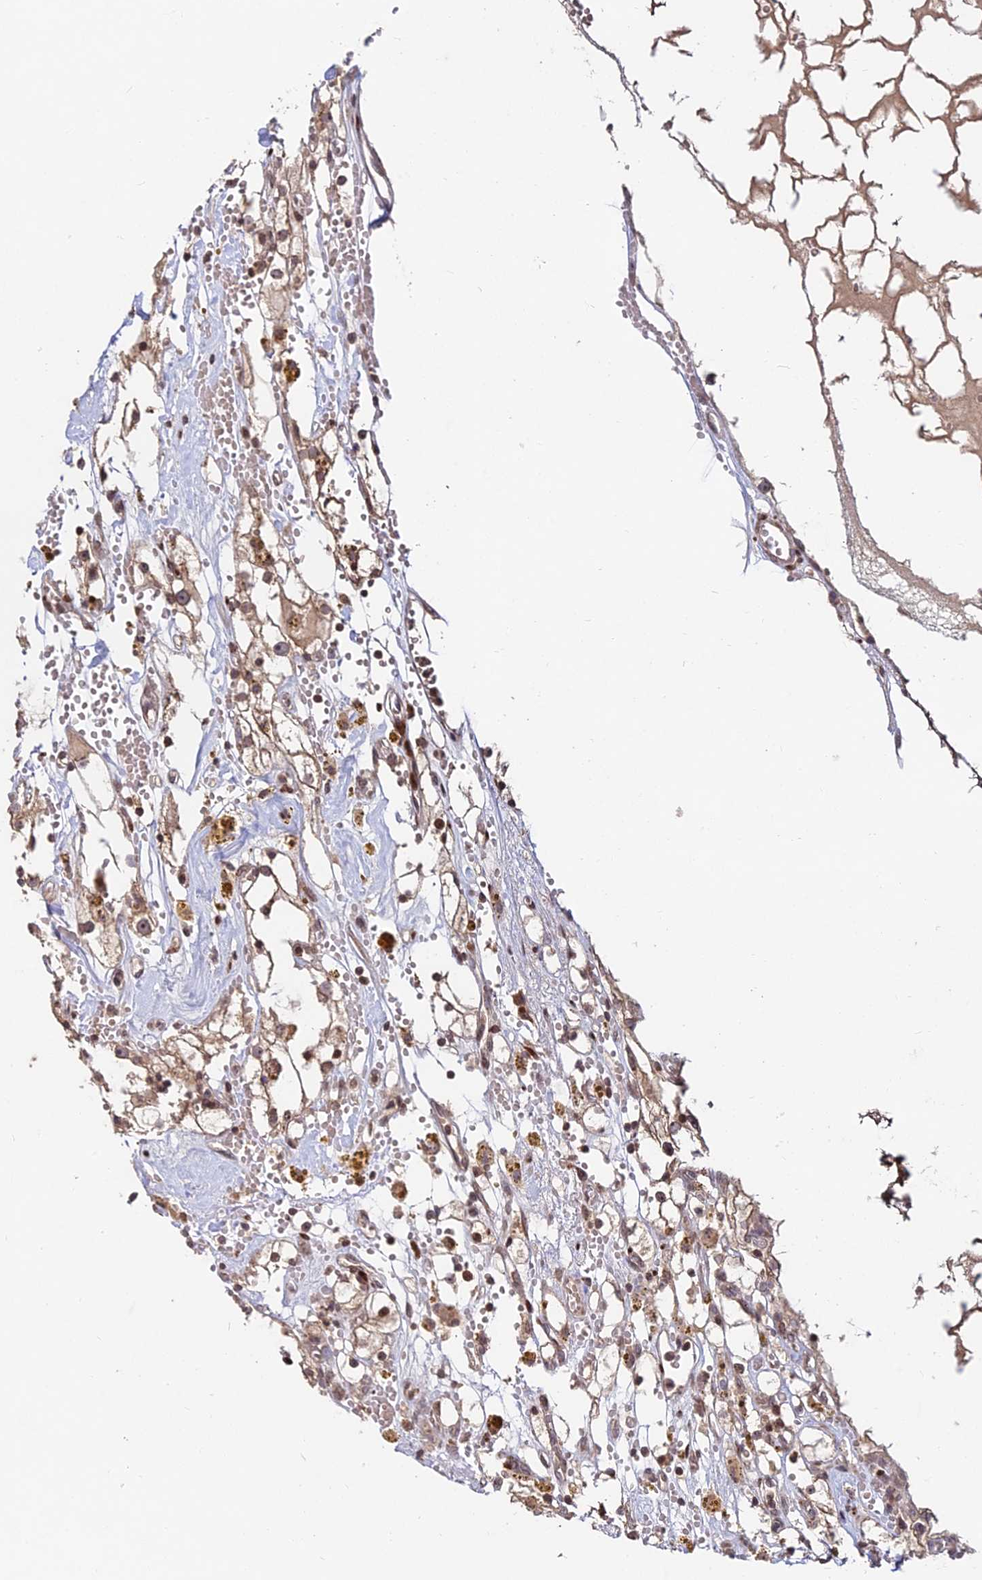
{"staining": {"intensity": "moderate", "quantity": ">75%", "location": "cytoplasmic/membranous,nuclear"}, "tissue": "renal cancer", "cell_type": "Tumor cells", "image_type": "cancer", "snomed": [{"axis": "morphology", "description": "Adenocarcinoma, NOS"}, {"axis": "topography", "description": "Kidney"}], "caption": "The image shows staining of adenocarcinoma (renal), revealing moderate cytoplasmic/membranous and nuclear protein staining (brown color) within tumor cells. (Brightfield microscopy of DAB IHC at high magnification).", "gene": "RBMS2", "patient": {"sex": "male", "age": 56}}